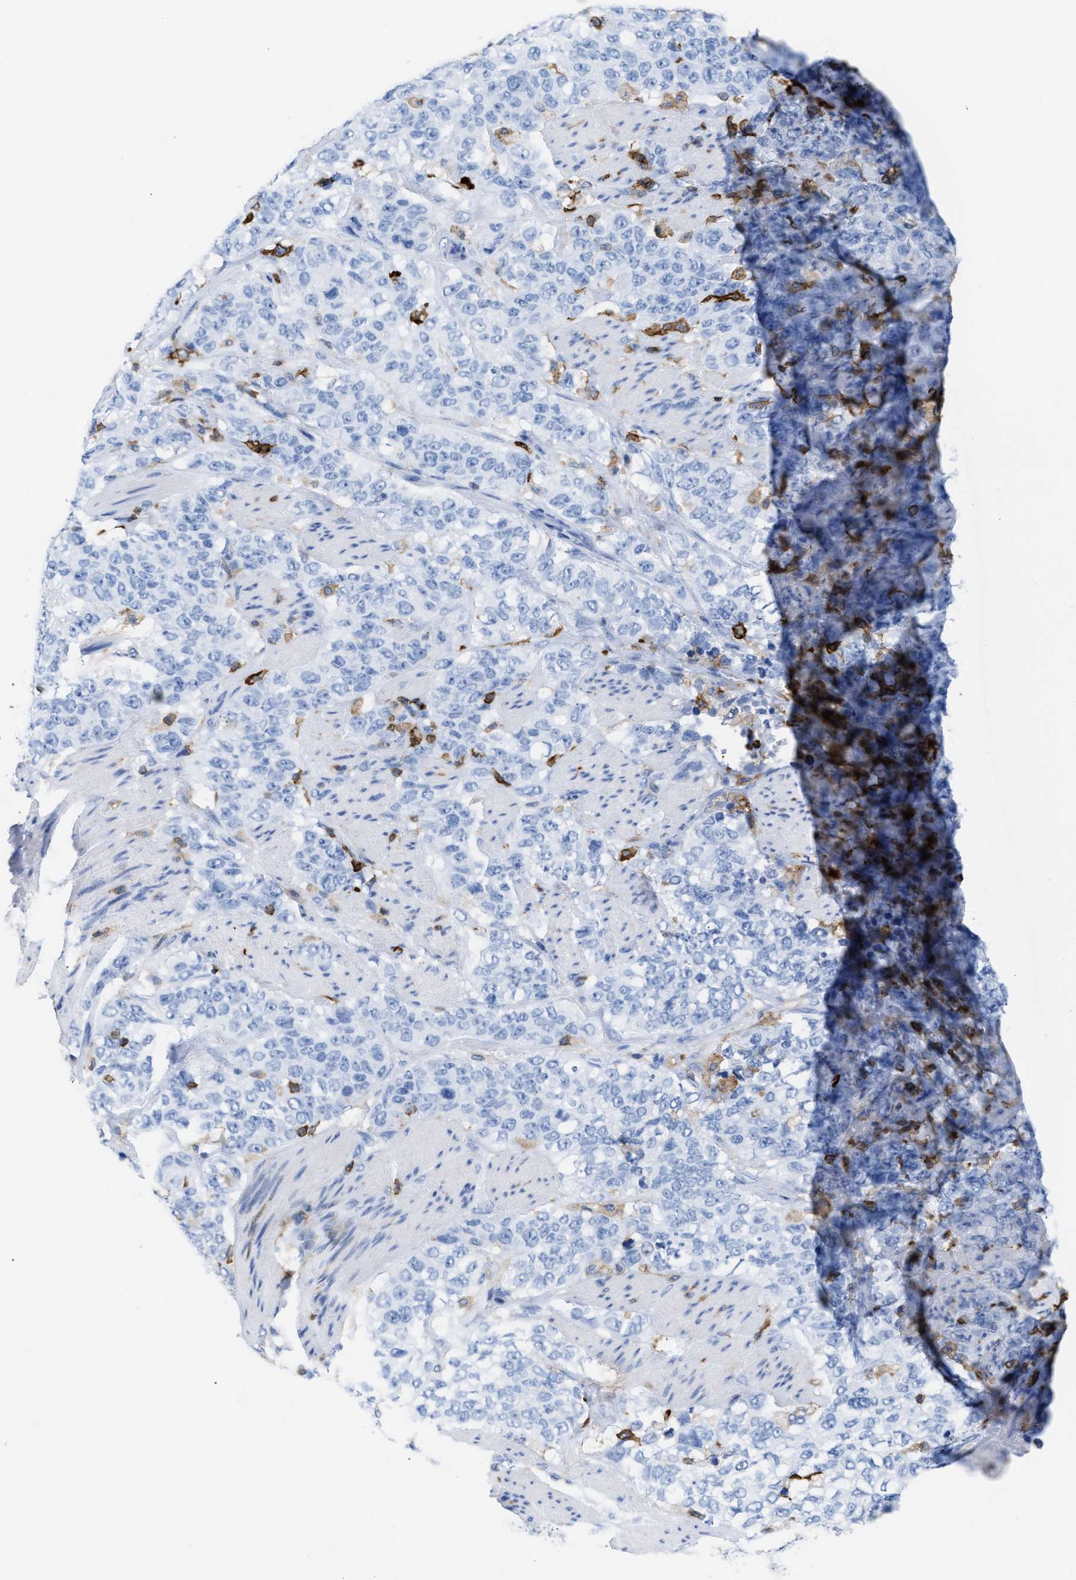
{"staining": {"intensity": "negative", "quantity": "none", "location": "none"}, "tissue": "stomach cancer", "cell_type": "Tumor cells", "image_type": "cancer", "snomed": [{"axis": "morphology", "description": "Adenocarcinoma, NOS"}, {"axis": "topography", "description": "Stomach"}], "caption": "This is an IHC micrograph of human stomach cancer. There is no positivity in tumor cells.", "gene": "LCP1", "patient": {"sex": "male", "age": 48}}